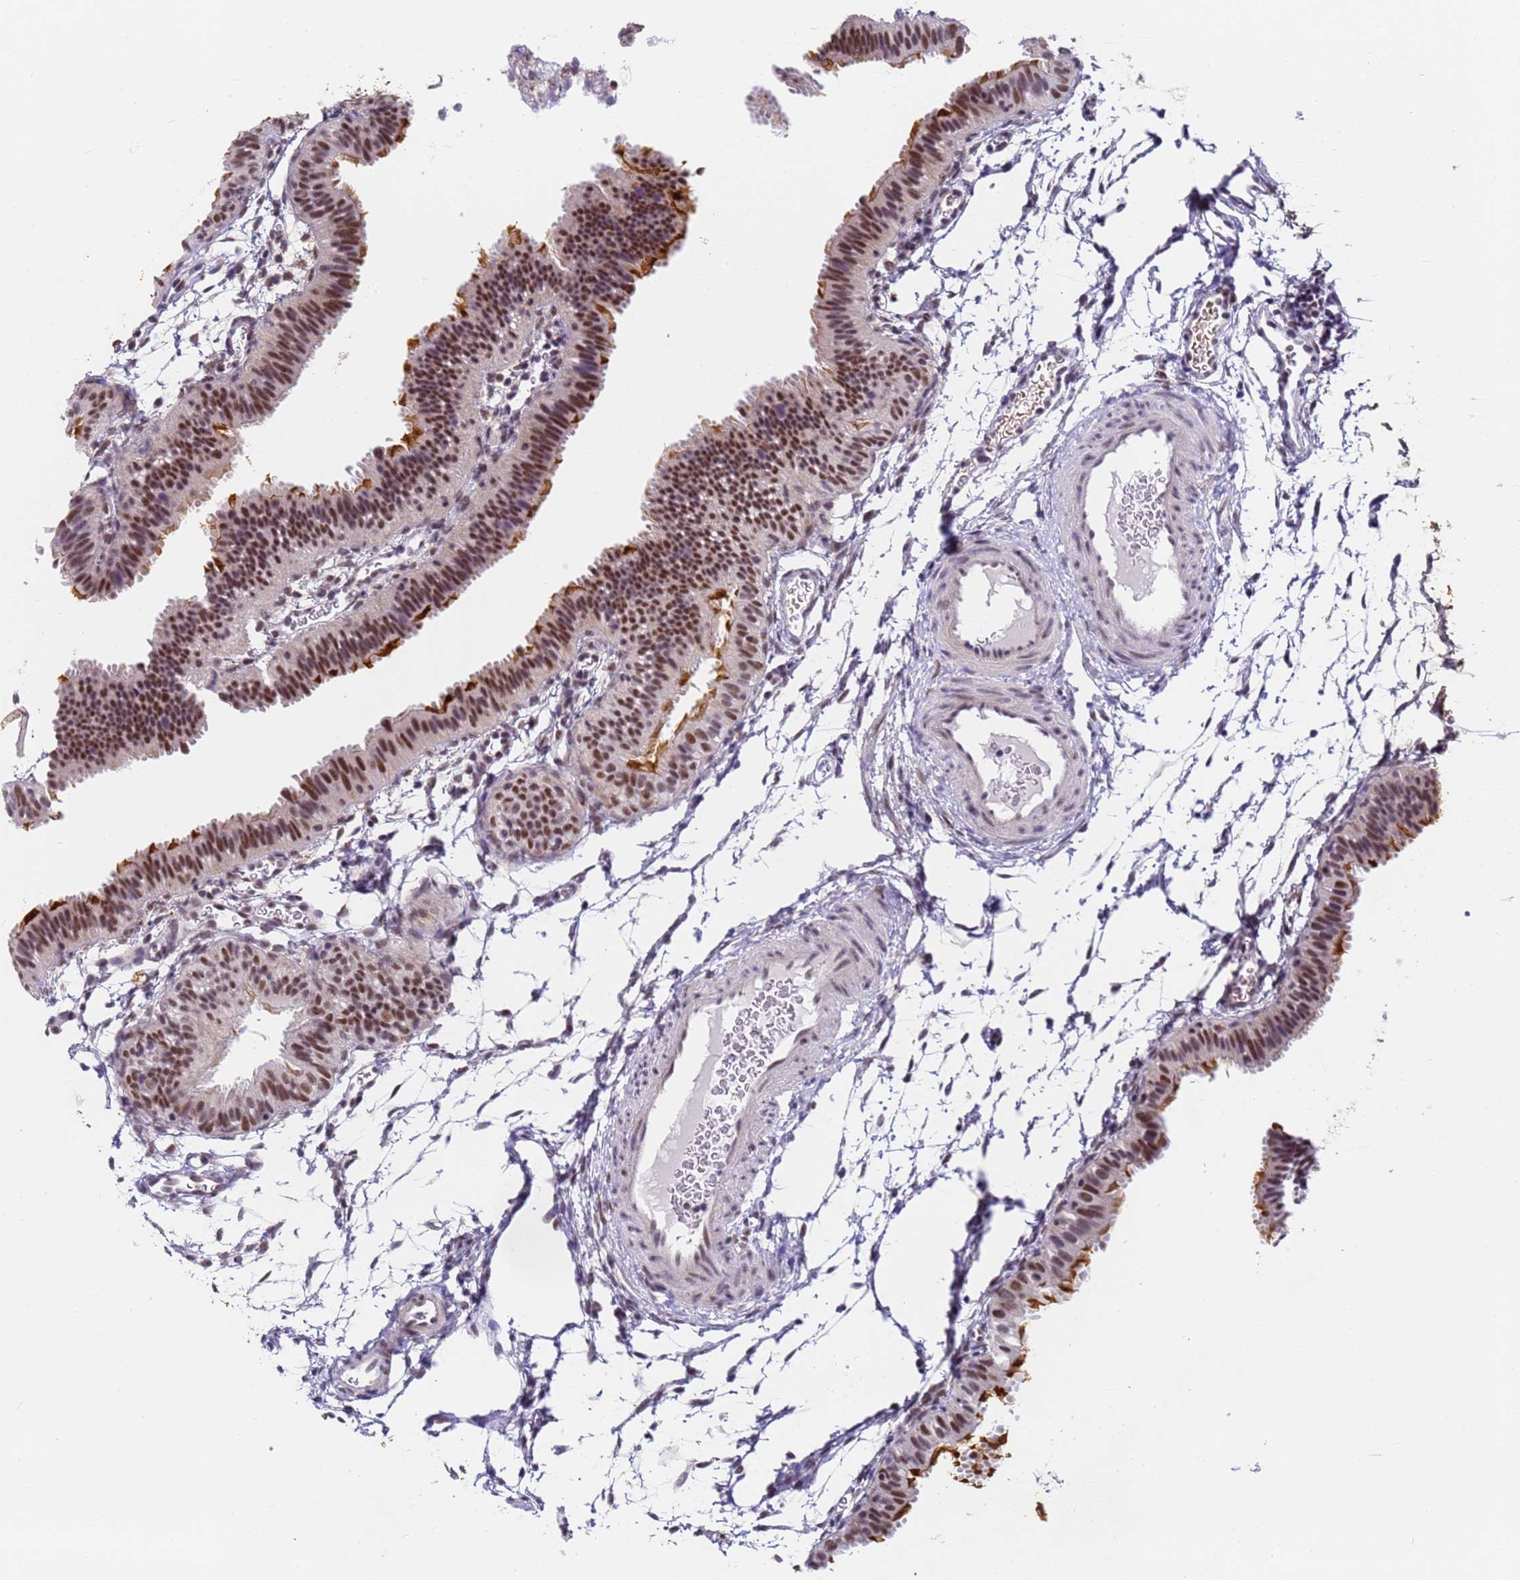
{"staining": {"intensity": "moderate", "quantity": ">75%", "location": "cytoplasmic/membranous,nuclear"}, "tissue": "fallopian tube", "cell_type": "Glandular cells", "image_type": "normal", "snomed": [{"axis": "morphology", "description": "Normal tissue, NOS"}, {"axis": "topography", "description": "Fallopian tube"}], "caption": "An immunohistochemistry photomicrograph of unremarkable tissue is shown. Protein staining in brown labels moderate cytoplasmic/membranous,nuclear positivity in fallopian tube within glandular cells. The staining is performed using DAB (3,3'-diaminobenzidine) brown chromogen to label protein expression. The nuclei are counter-stained blue using hematoxylin.", "gene": "FNBP4", "patient": {"sex": "female", "age": 35}}